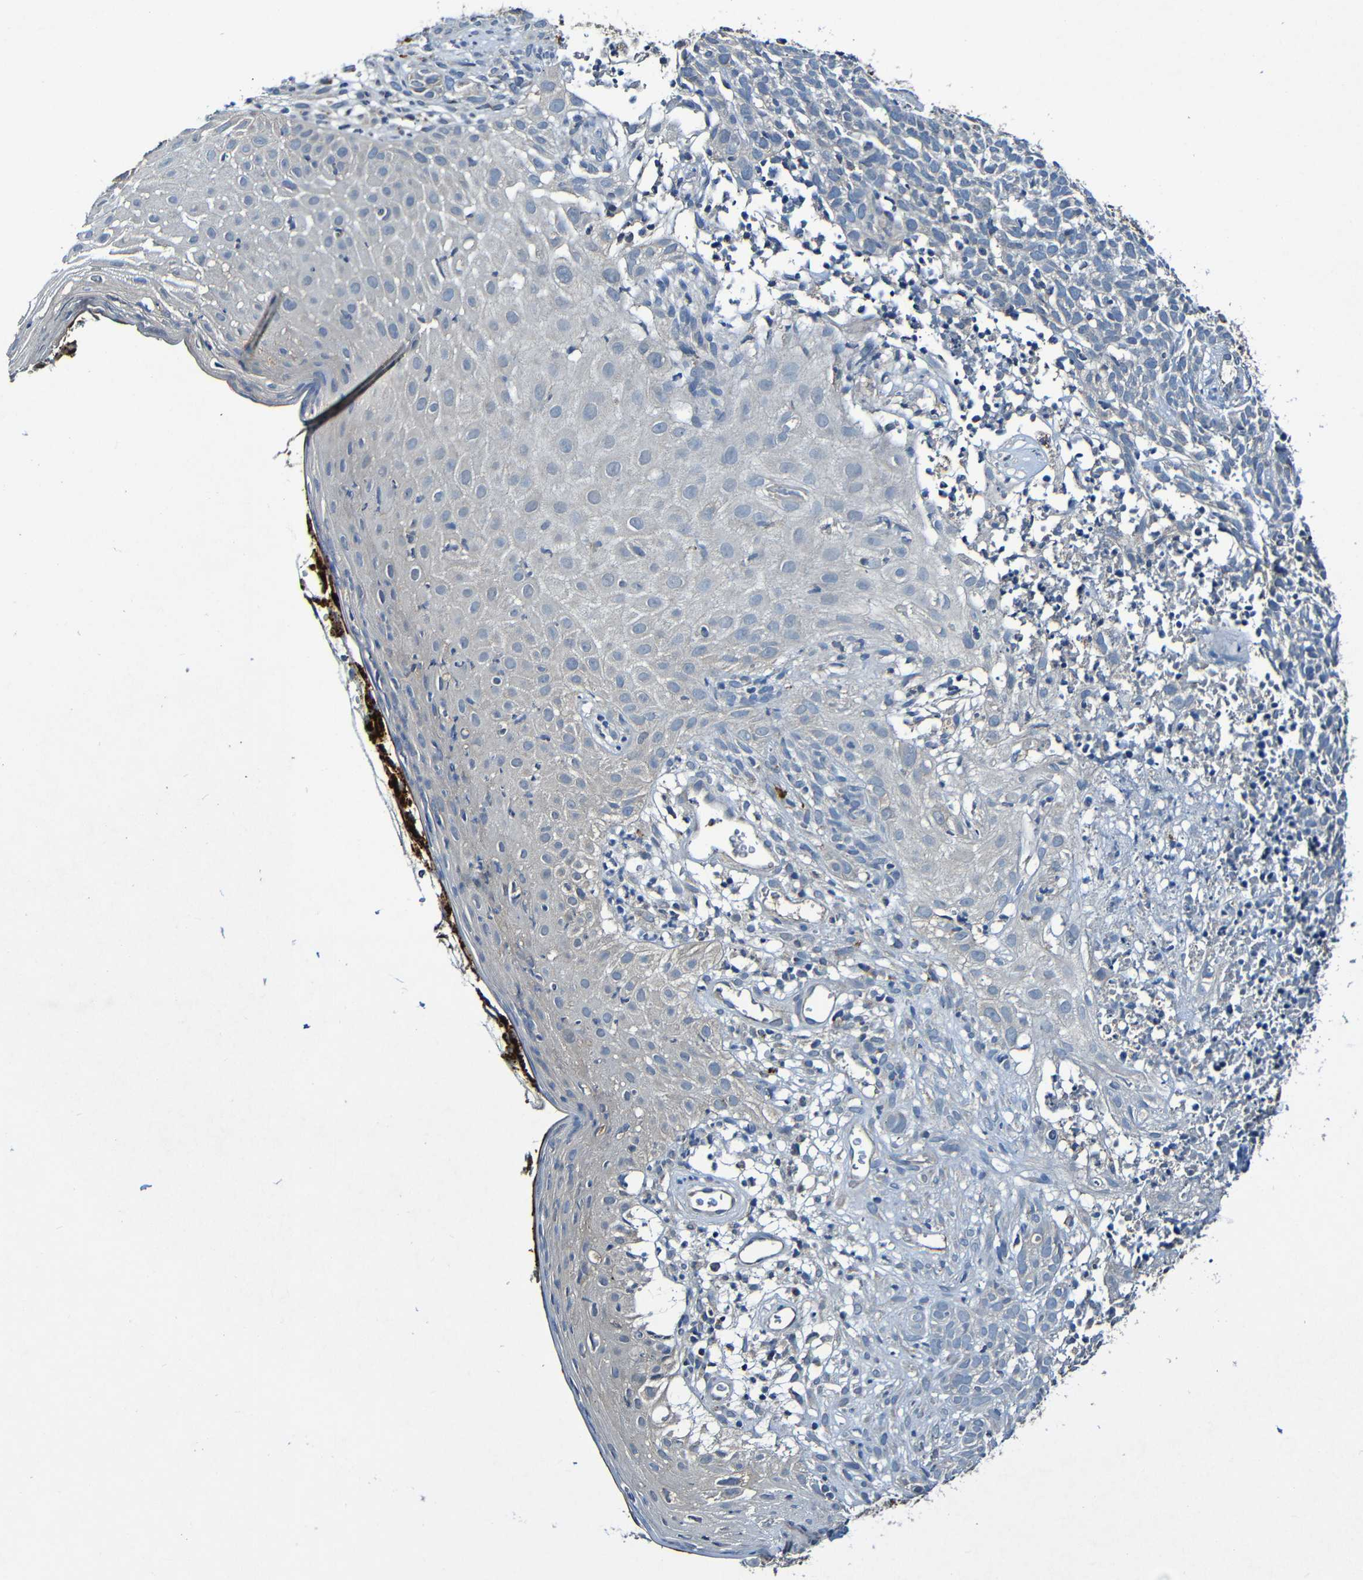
{"staining": {"intensity": "negative", "quantity": "none", "location": "none"}, "tissue": "skin cancer", "cell_type": "Tumor cells", "image_type": "cancer", "snomed": [{"axis": "morphology", "description": "Basal cell carcinoma"}, {"axis": "topography", "description": "Skin"}], "caption": "Tumor cells show no significant staining in skin basal cell carcinoma.", "gene": "LRRC70", "patient": {"sex": "female", "age": 84}}